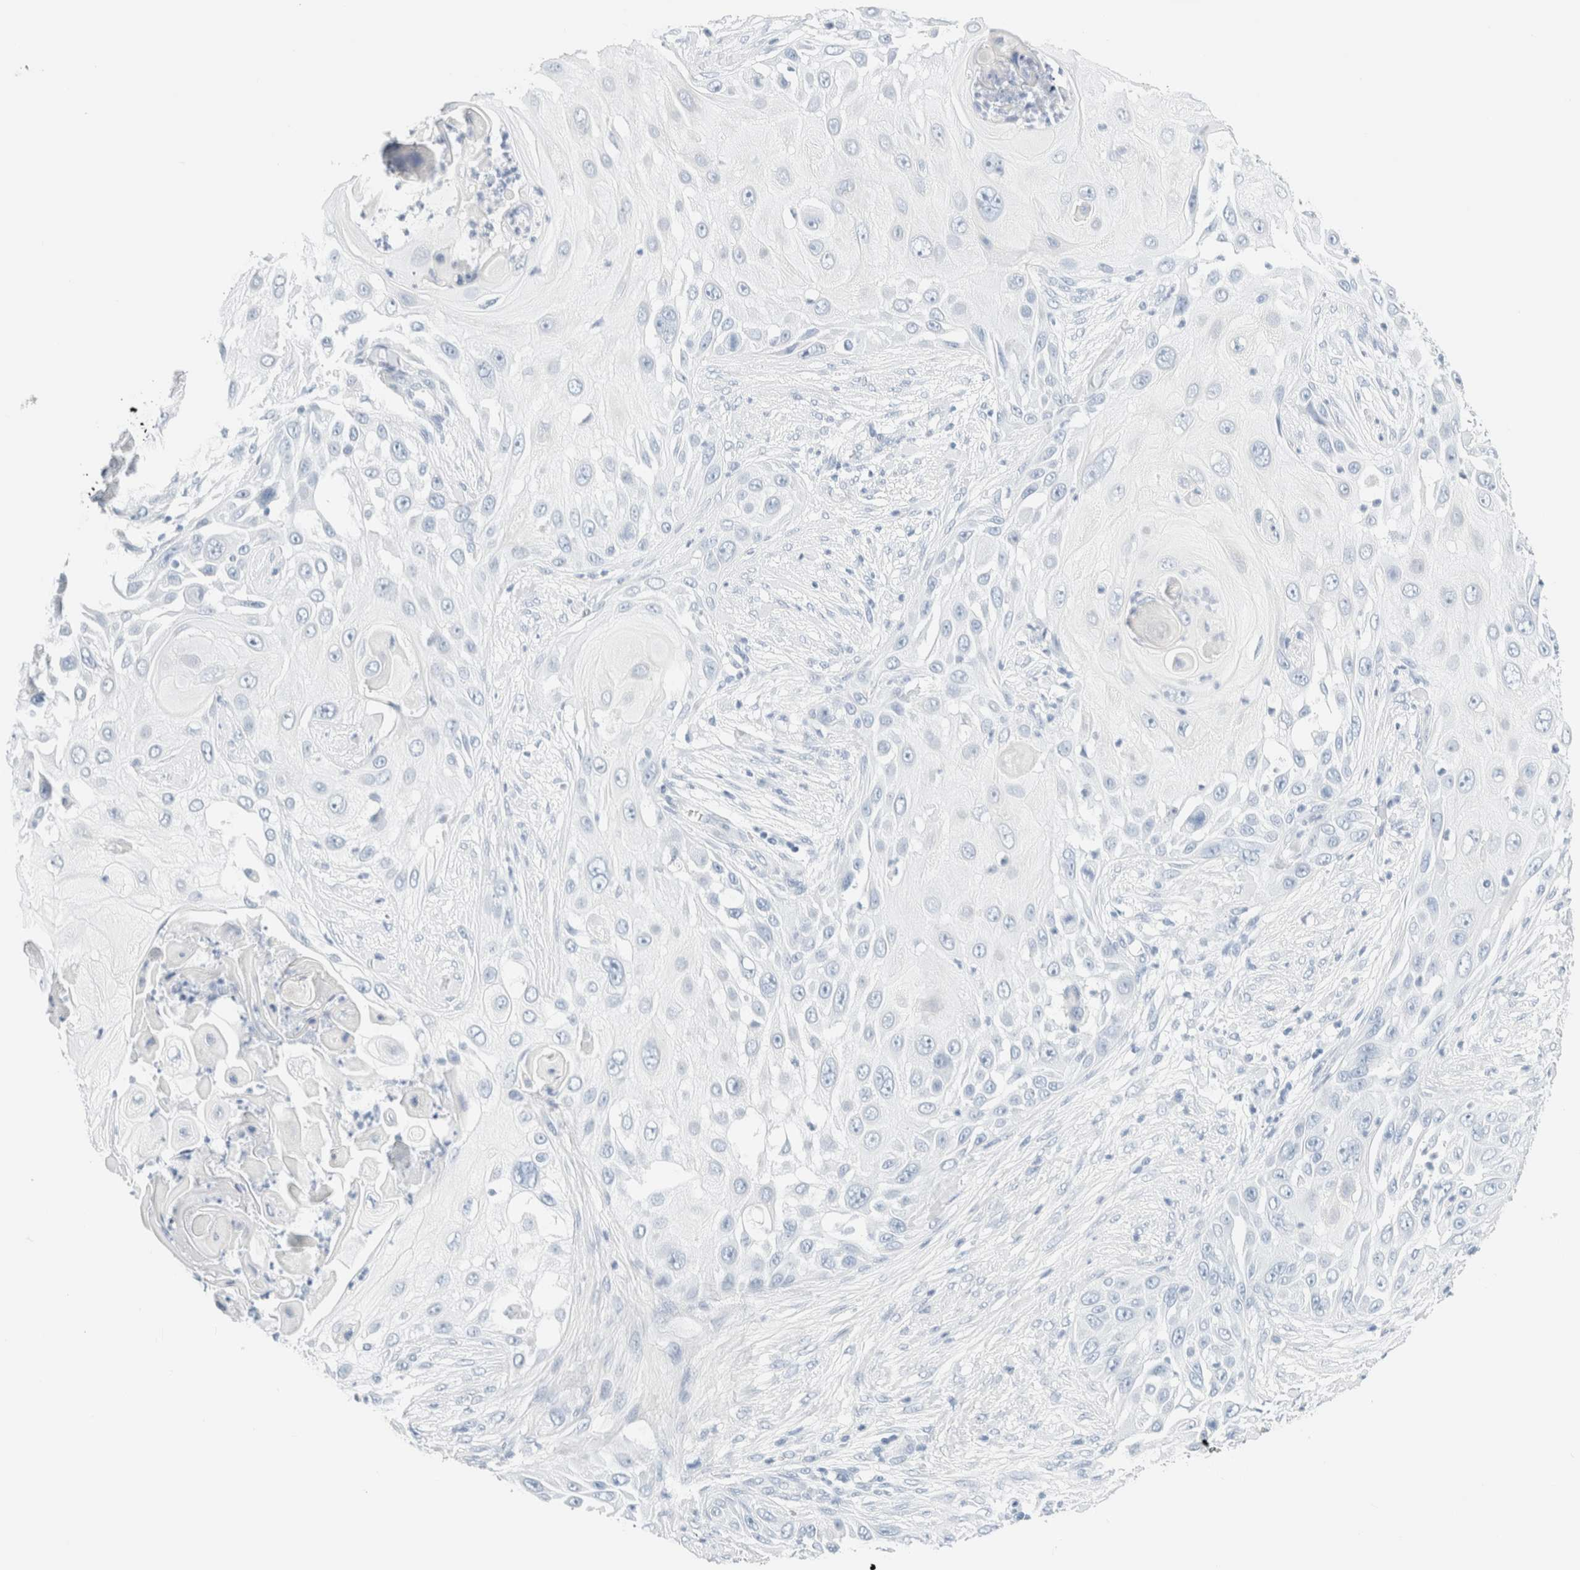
{"staining": {"intensity": "negative", "quantity": "none", "location": "none"}, "tissue": "skin cancer", "cell_type": "Tumor cells", "image_type": "cancer", "snomed": [{"axis": "morphology", "description": "Squamous cell carcinoma, NOS"}, {"axis": "topography", "description": "Skin"}], "caption": "DAB immunohistochemical staining of skin cancer reveals no significant positivity in tumor cells.", "gene": "DPYS", "patient": {"sex": "female", "age": 44}}